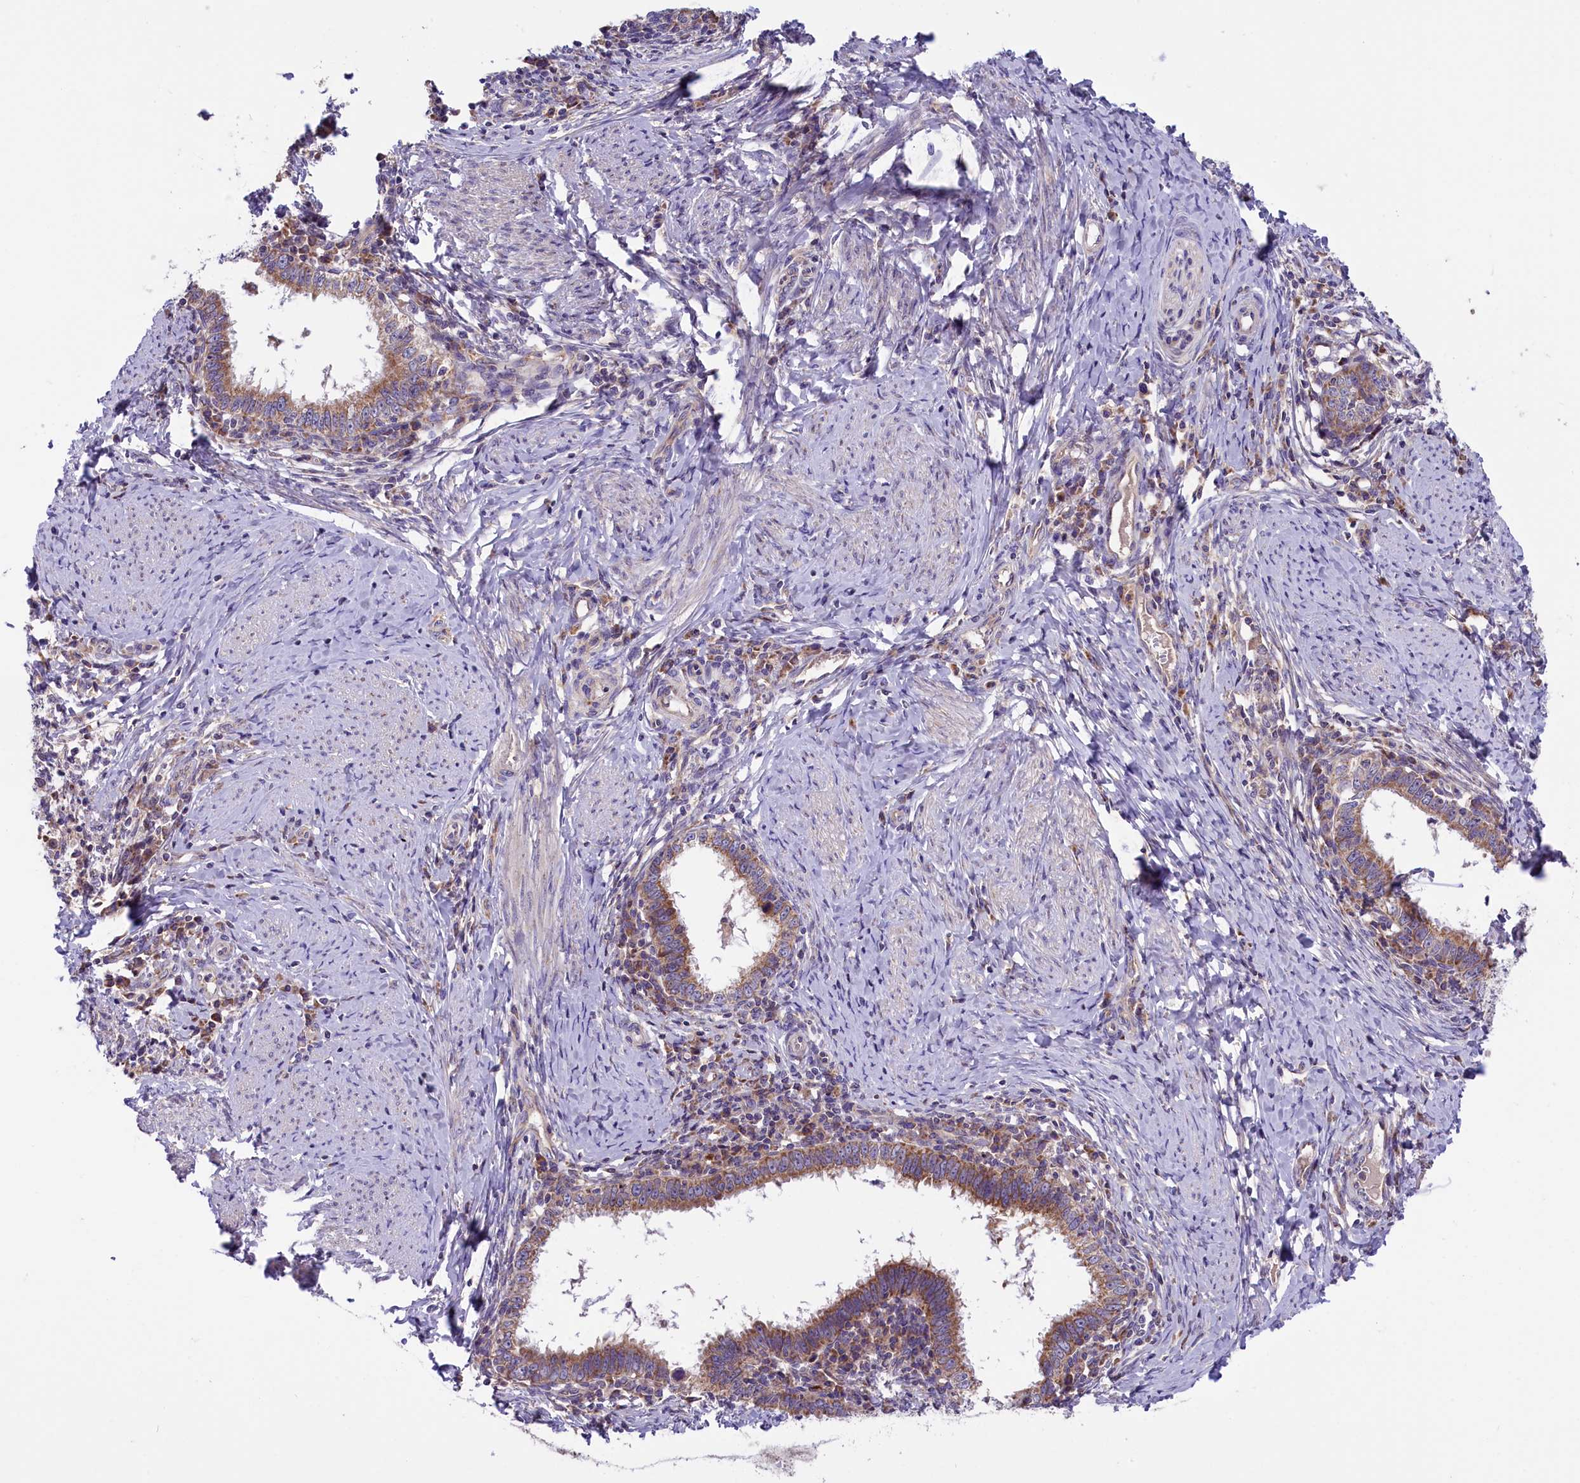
{"staining": {"intensity": "moderate", "quantity": ">75%", "location": "cytoplasmic/membranous"}, "tissue": "cervical cancer", "cell_type": "Tumor cells", "image_type": "cancer", "snomed": [{"axis": "morphology", "description": "Adenocarcinoma, NOS"}, {"axis": "topography", "description": "Cervix"}], "caption": "Human adenocarcinoma (cervical) stained with a protein marker shows moderate staining in tumor cells.", "gene": "DNAJB9", "patient": {"sex": "female", "age": 36}}